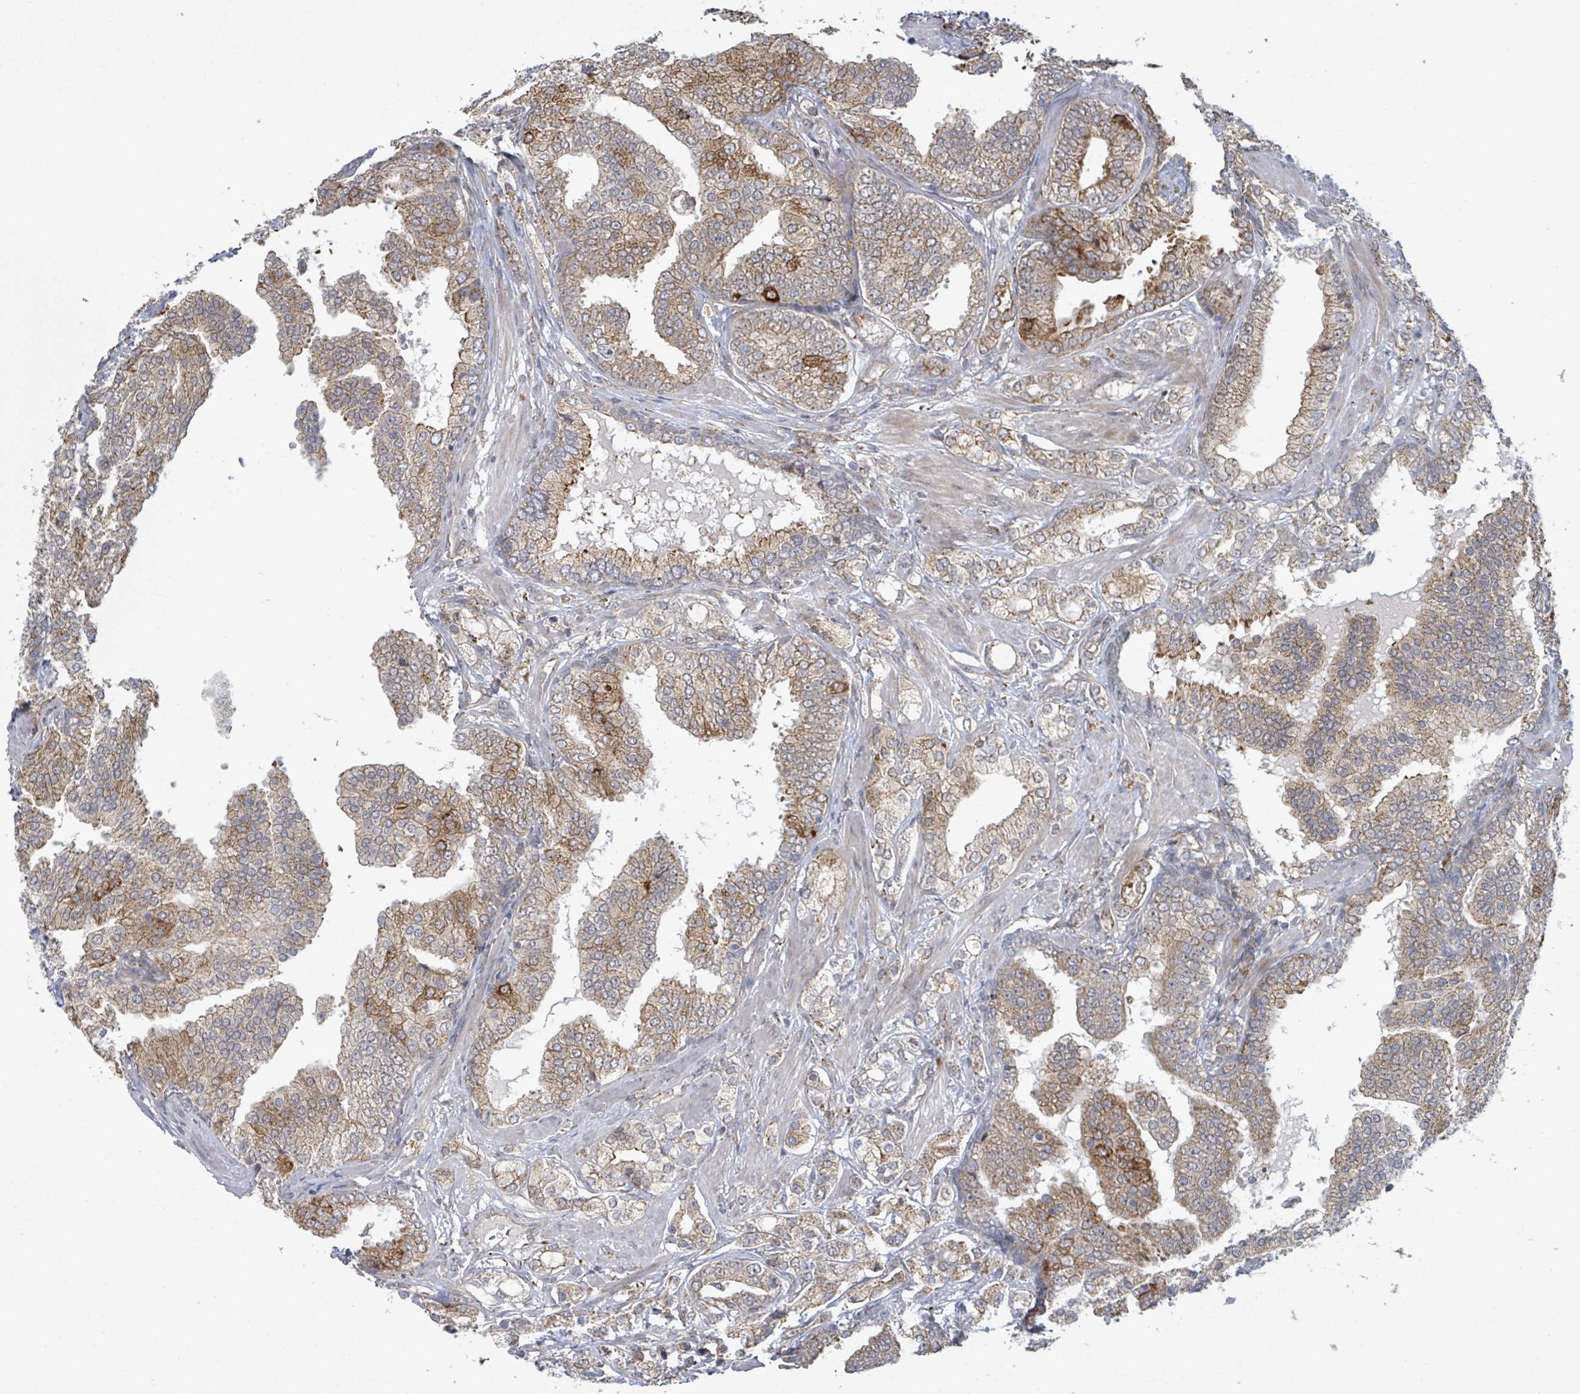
{"staining": {"intensity": "moderate", "quantity": "25%-75%", "location": "cytoplasmic/membranous"}, "tissue": "prostate cancer", "cell_type": "Tumor cells", "image_type": "cancer", "snomed": [{"axis": "morphology", "description": "Adenocarcinoma, High grade"}, {"axis": "topography", "description": "Prostate"}], "caption": "This is a histology image of IHC staining of prostate high-grade adenocarcinoma, which shows moderate staining in the cytoplasmic/membranous of tumor cells.", "gene": "SHROOM2", "patient": {"sex": "male", "age": 50}}